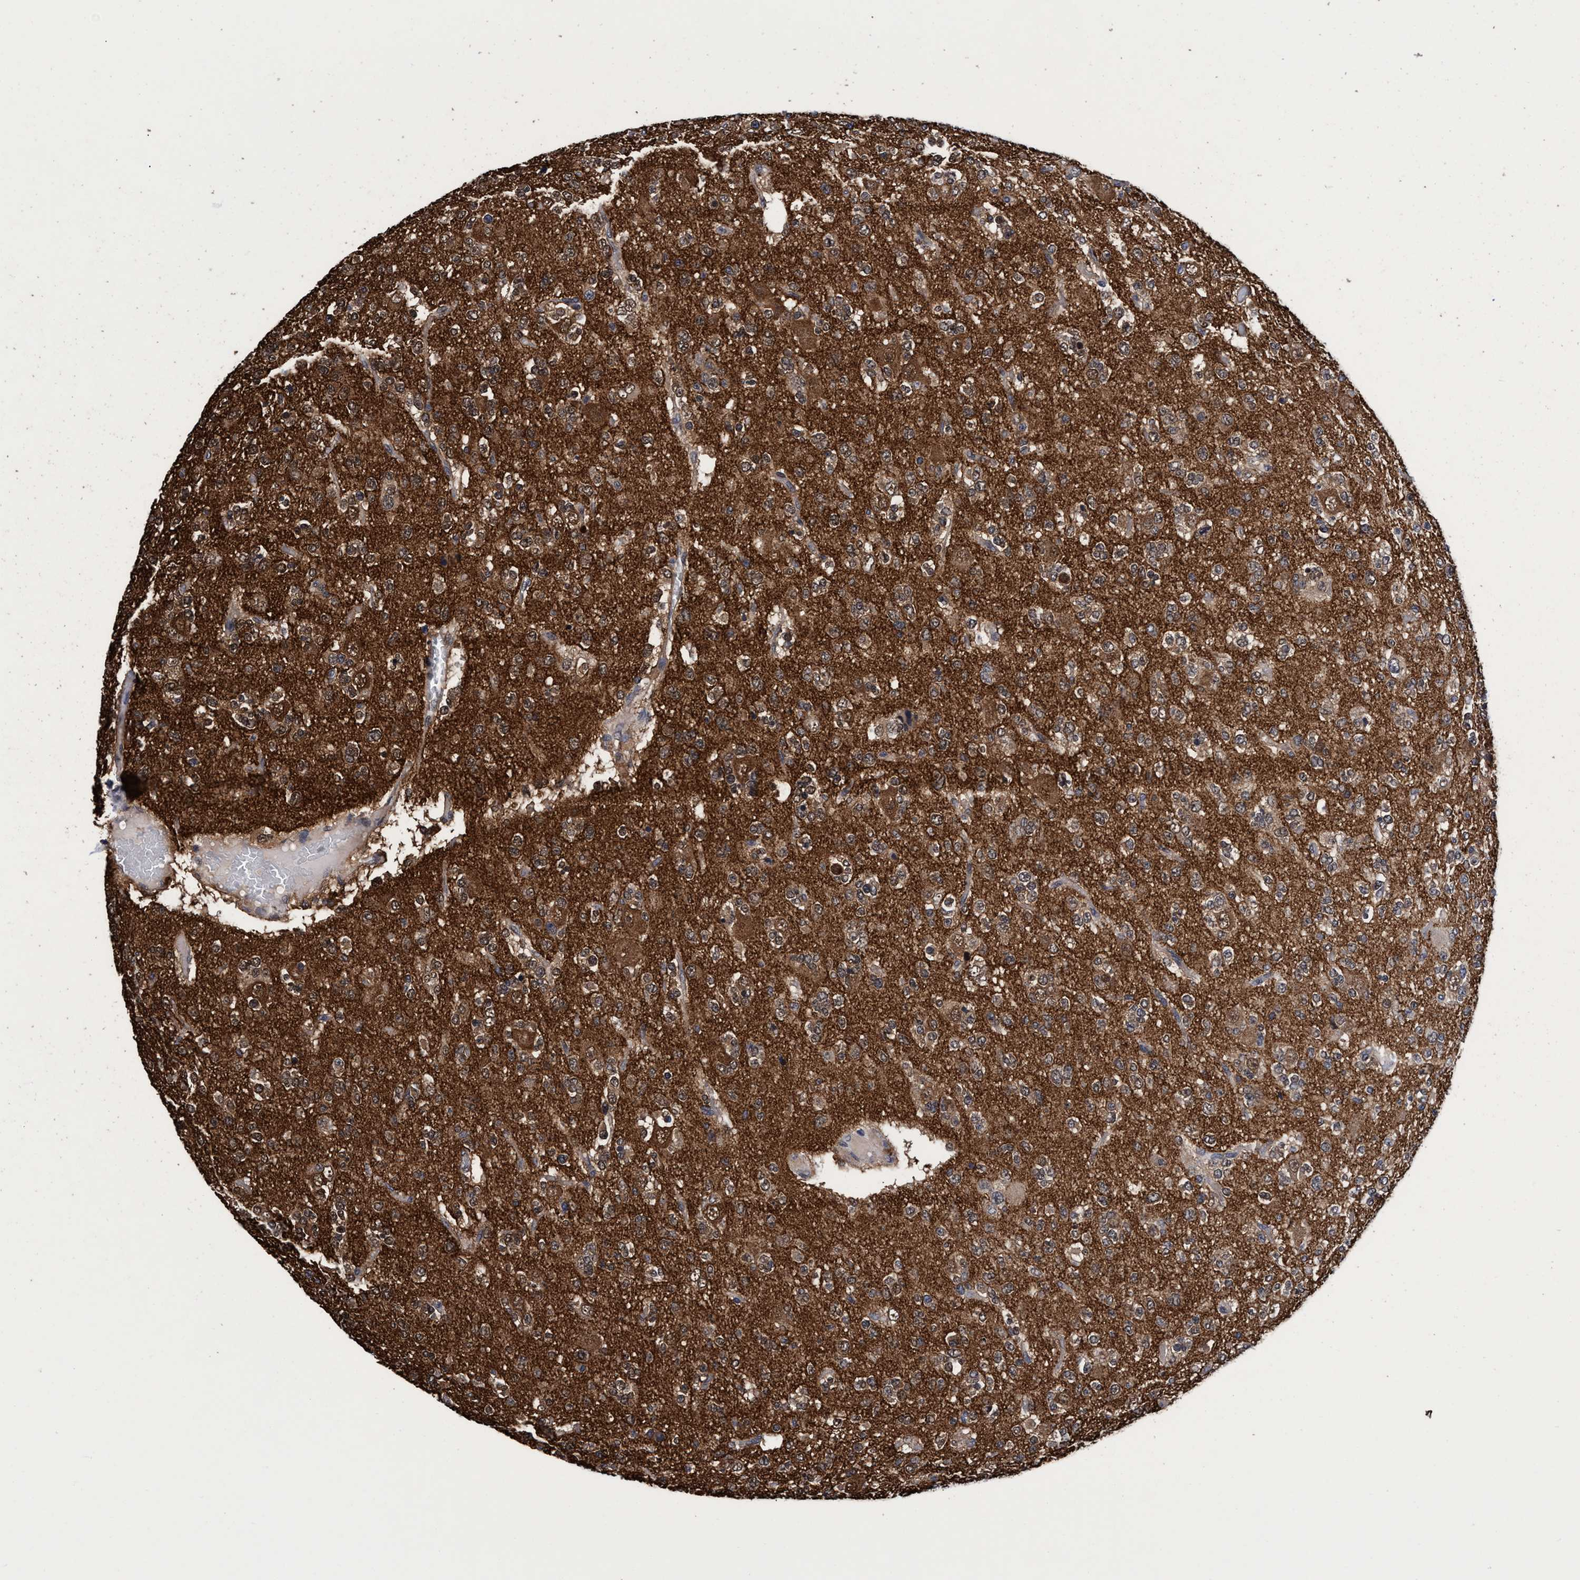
{"staining": {"intensity": "moderate", "quantity": ">75%", "location": "cytoplasmic/membranous"}, "tissue": "glioma", "cell_type": "Tumor cells", "image_type": "cancer", "snomed": [{"axis": "morphology", "description": "Glioma, malignant, Low grade"}, {"axis": "topography", "description": "Brain"}], "caption": "Moderate cytoplasmic/membranous protein staining is appreciated in about >75% of tumor cells in low-grade glioma (malignant).", "gene": "PSMD12", "patient": {"sex": "male", "age": 38}}